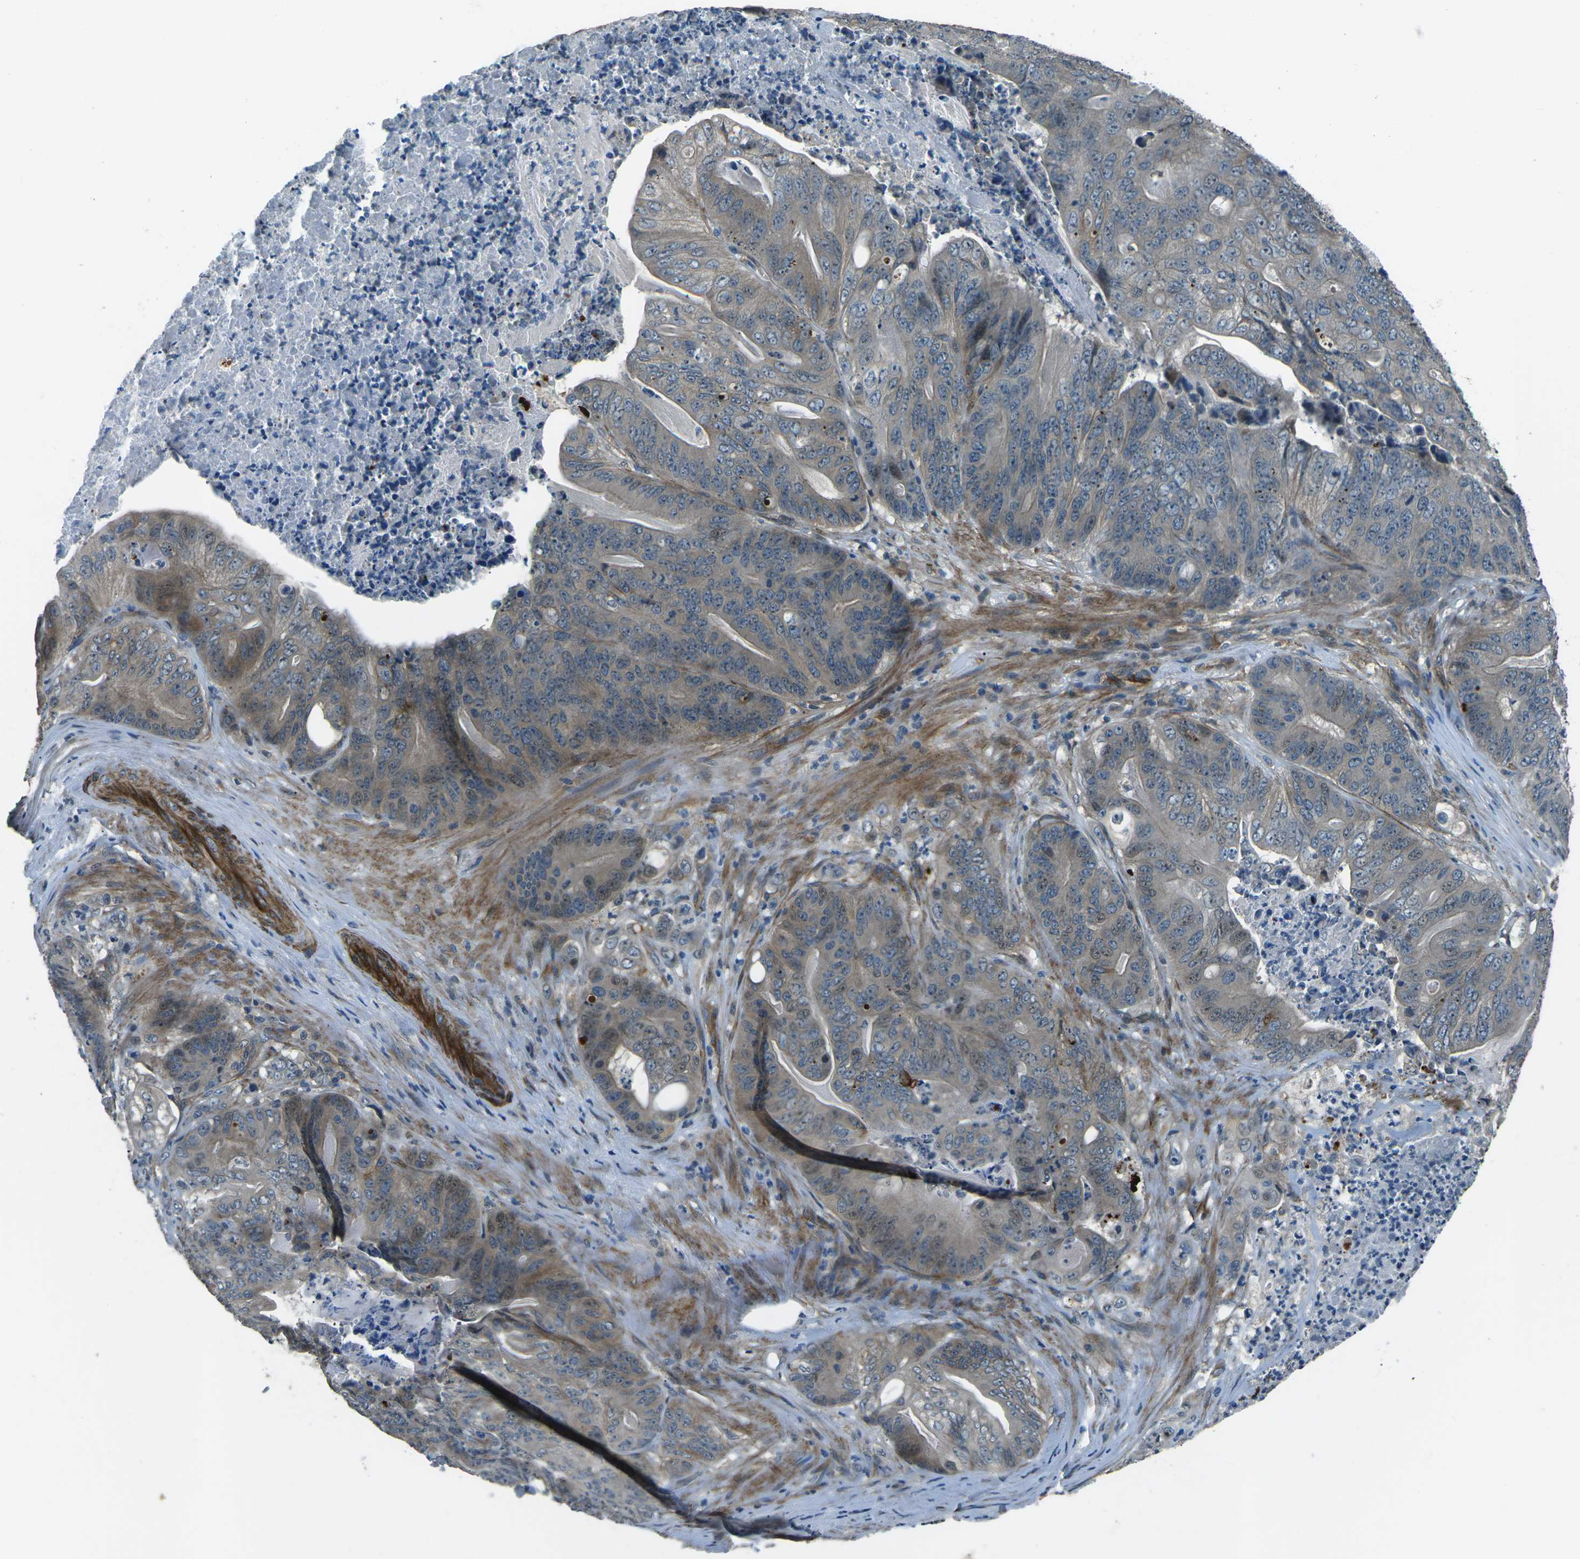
{"staining": {"intensity": "moderate", "quantity": "25%-75%", "location": "cytoplasmic/membranous"}, "tissue": "stomach cancer", "cell_type": "Tumor cells", "image_type": "cancer", "snomed": [{"axis": "morphology", "description": "Adenocarcinoma, NOS"}, {"axis": "topography", "description": "Stomach"}], "caption": "A photomicrograph of human stomach adenocarcinoma stained for a protein reveals moderate cytoplasmic/membranous brown staining in tumor cells. The protein is shown in brown color, while the nuclei are stained blue.", "gene": "AFAP1", "patient": {"sex": "female", "age": 73}}